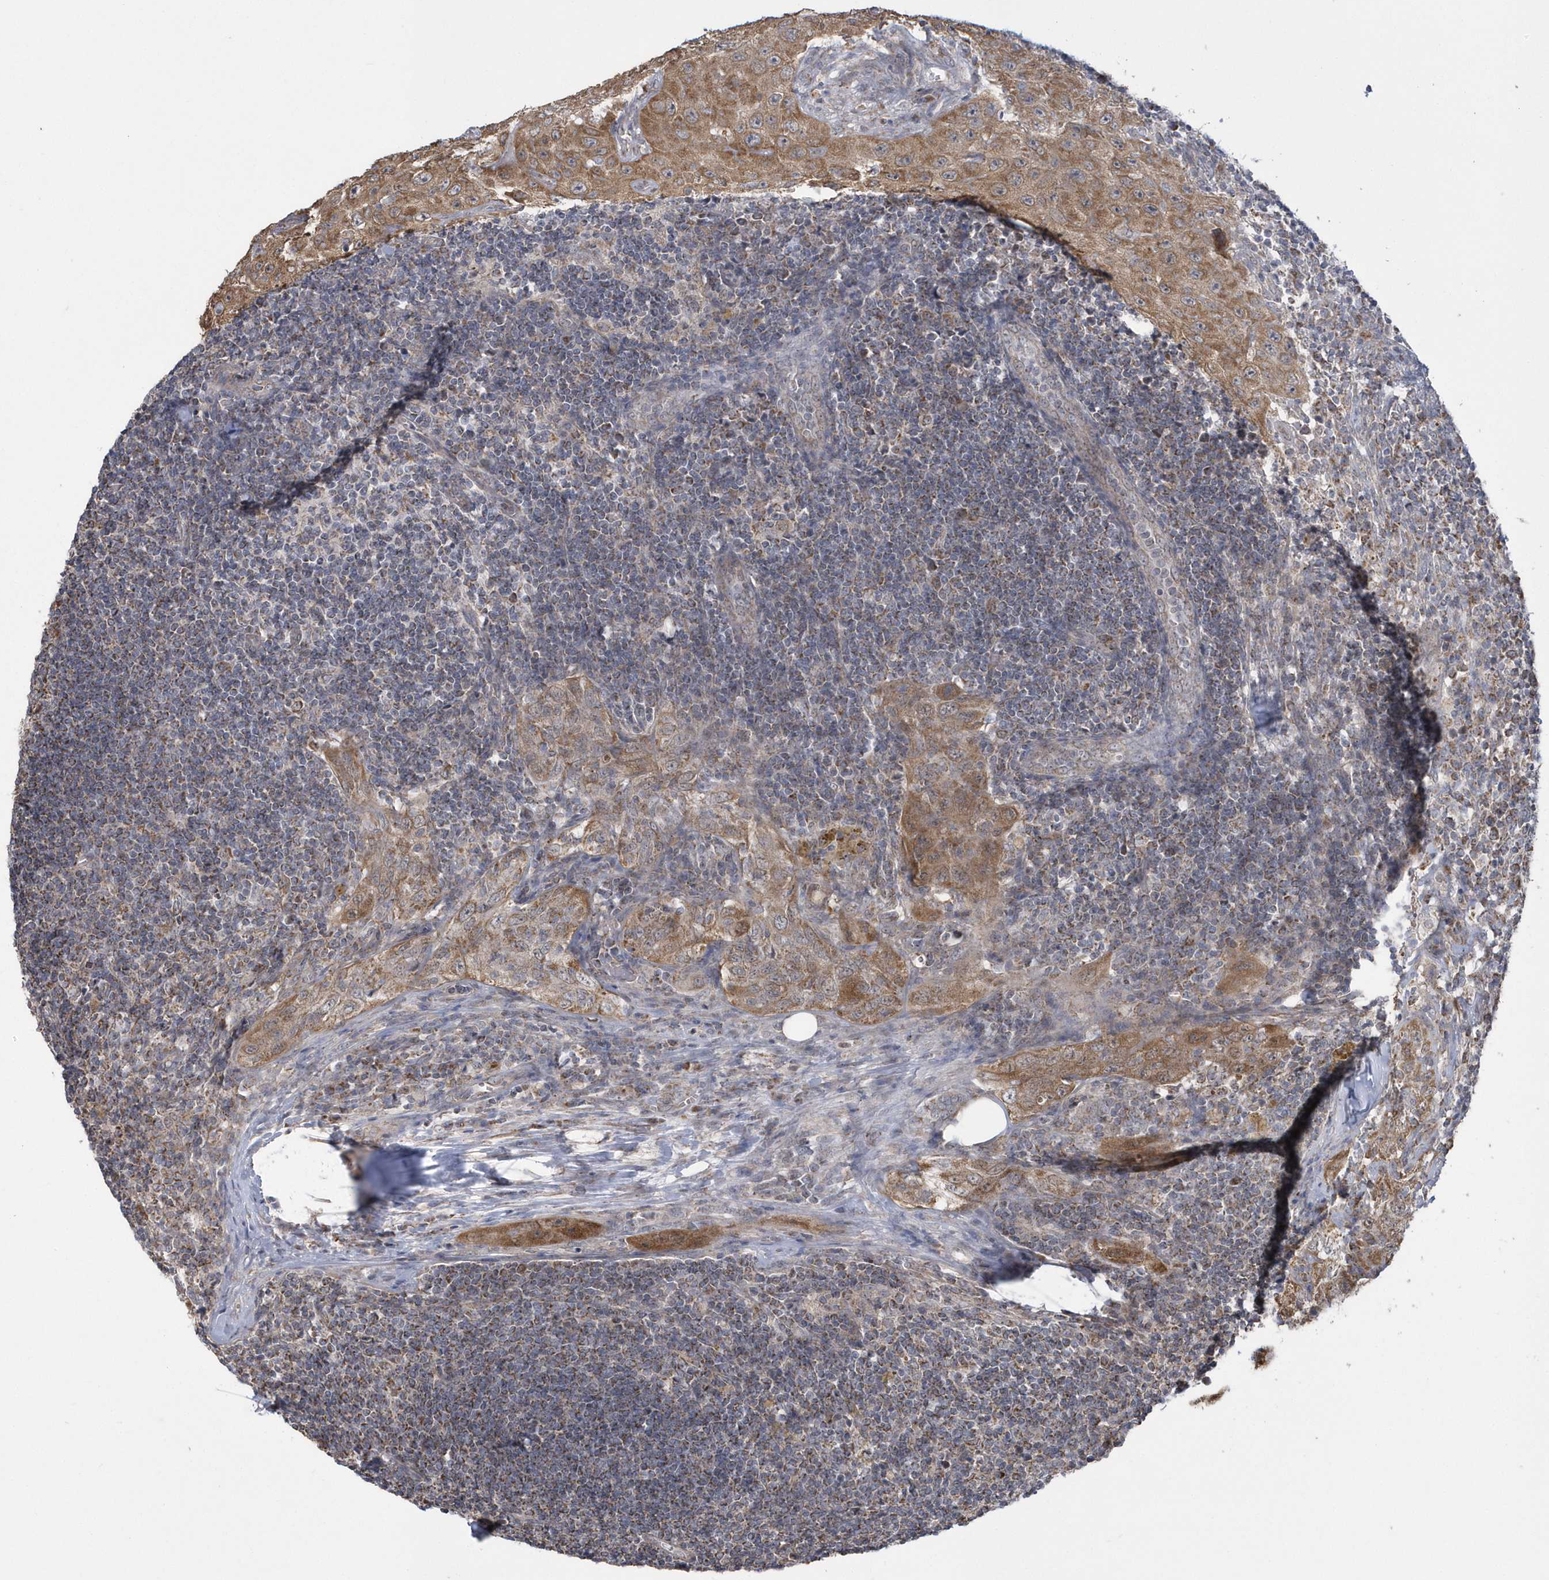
{"staining": {"intensity": "moderate", "quantity": "25%-75%", "location": "cytoplasmic/membranous"}, "tissue": "lymph node", "cell_type": "Germinal center cells", "image_type": "normal", "snomed": [{"axis": "morphology", "description": "Normal tissue, NOS"}, {"axis": "morphology", "description": "Squamous cell carcinoma, metastatic, NOS"}, {"axis": "topography", "description": "Lymph node"}], "caption": "IHC staining of normal lymph node, which reveals medium levels of moderate cytoplasmic/membranous expression in approximately 25%-75% of germinal center cells indicating moderate cytoplasmic/membranous protein staining. The staining was performed using DAB (3,3'-diaminobenzidine) (brown) for protein detection and nuclei were counterstained in hematoxylin (blue).", "gene": "SLX9", "patient": {"sex": "male", "age": 73}}